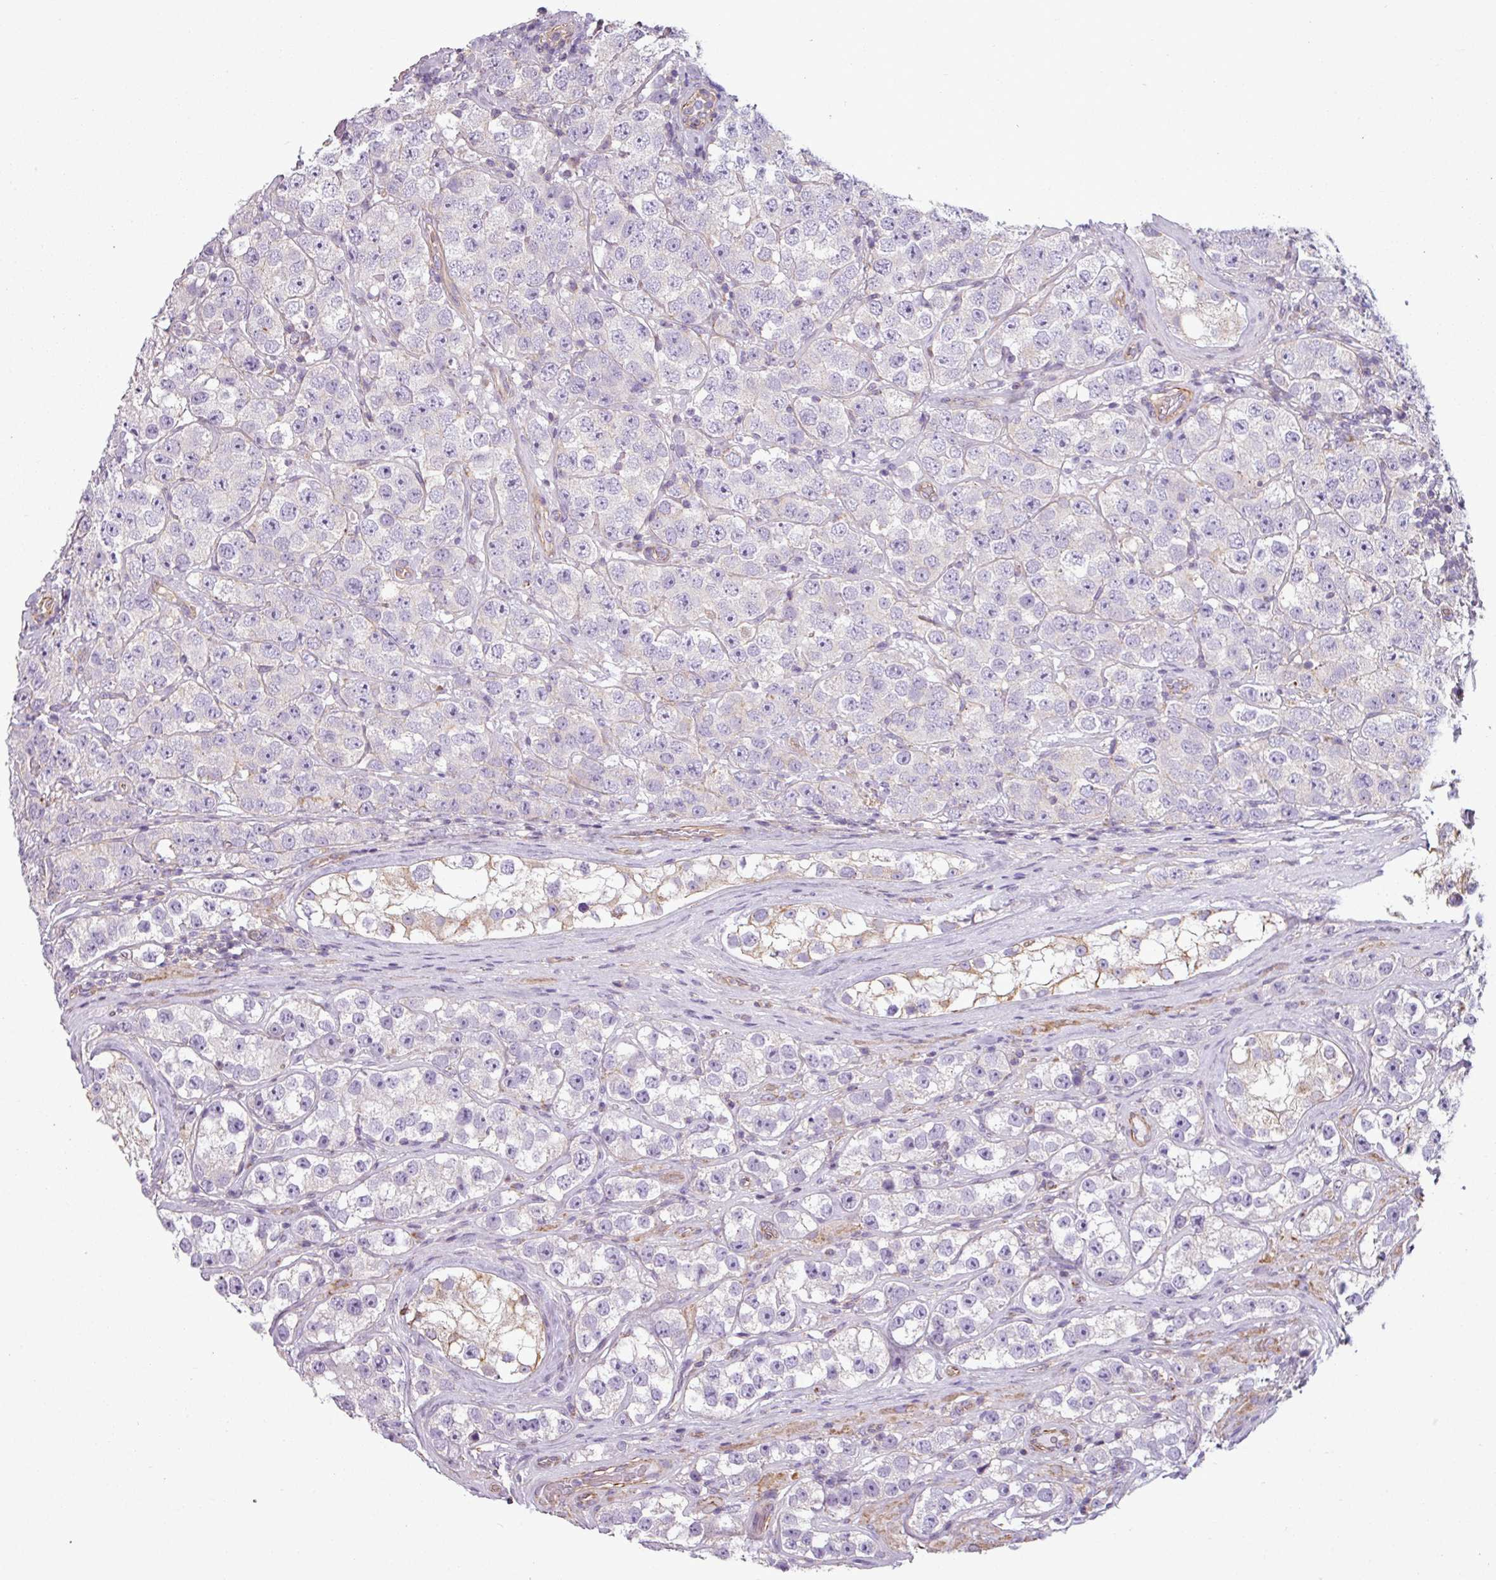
{"staining": {"intensity": "negative", "quantity": "none", "location": "none"}, "tissue": "testis cancer", "cell_type": "Tumor cells", "image_type": "cancer", "snomed": [{"axis": "morphology", "description": "Seminoma, NOS"}, {"axis": "topography", "description": "Testis"}], "caption": "IHC histopathology image of neoplastic tissue: testis cancer stained with DAB (3,3'-diaminobenzidine) exhibits no significant protein expression in tumor cells.", "gene": "BTN2A2", "patient": {"sex": "male", "age": 28}}